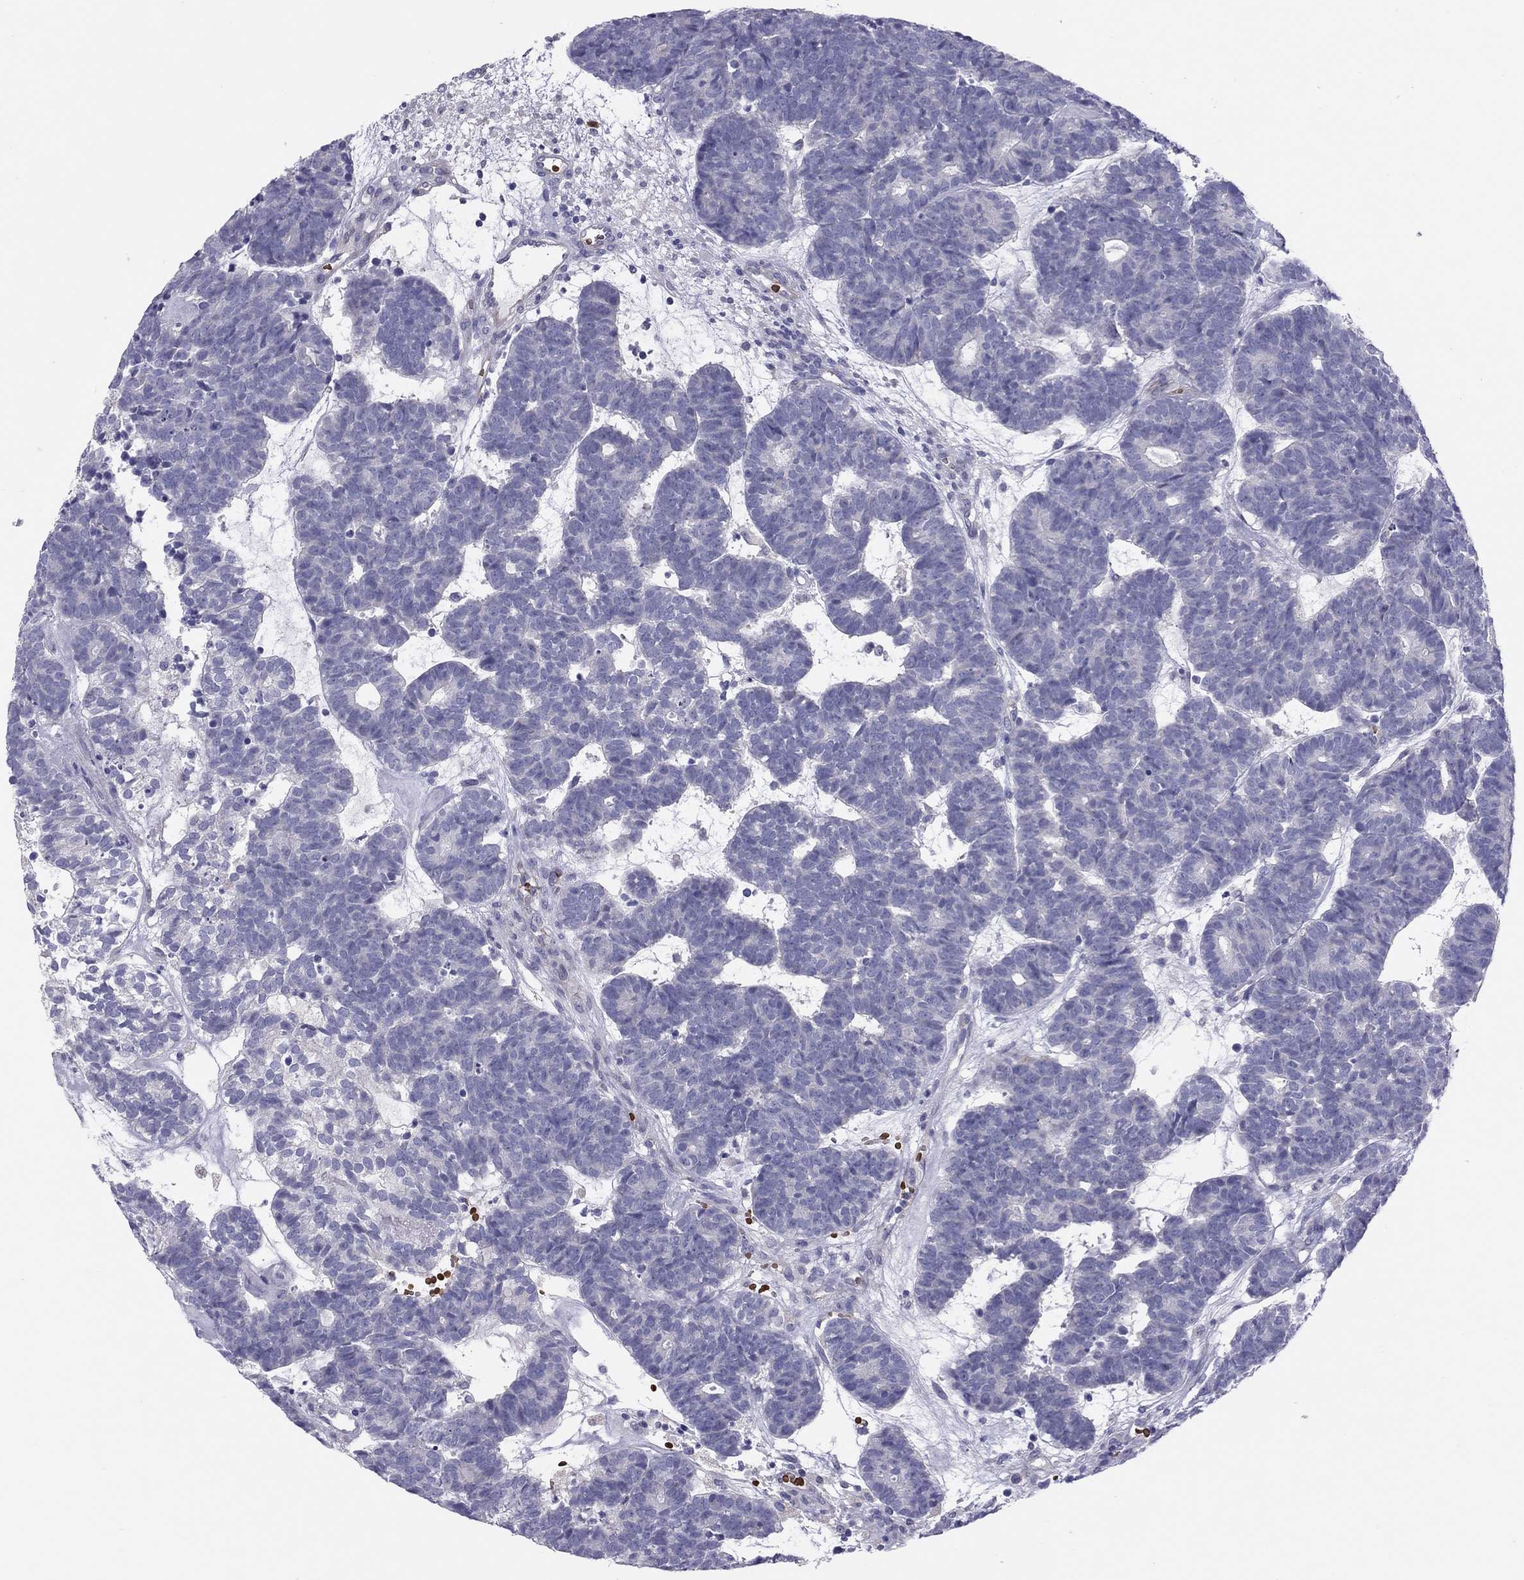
{"staining": {"intensity": "negative", "quantity": "none", "location": "none"}, "tissue": "head and neck cancer", "cell_type": "Tumor cells", "image_type": "cancer", "snomed": [{"axis": "morphology", "description": "Adenocarcinoma, NOS"}, {"axis": "topography", "description": "Head-Neck"}], "caption": "Image shows no protein positivity in tumor cells of head and neck cancer (adenocarcinoma) tissue.", "gene": "FRMD1", "patient": {"sex": "female", "age": 81}}